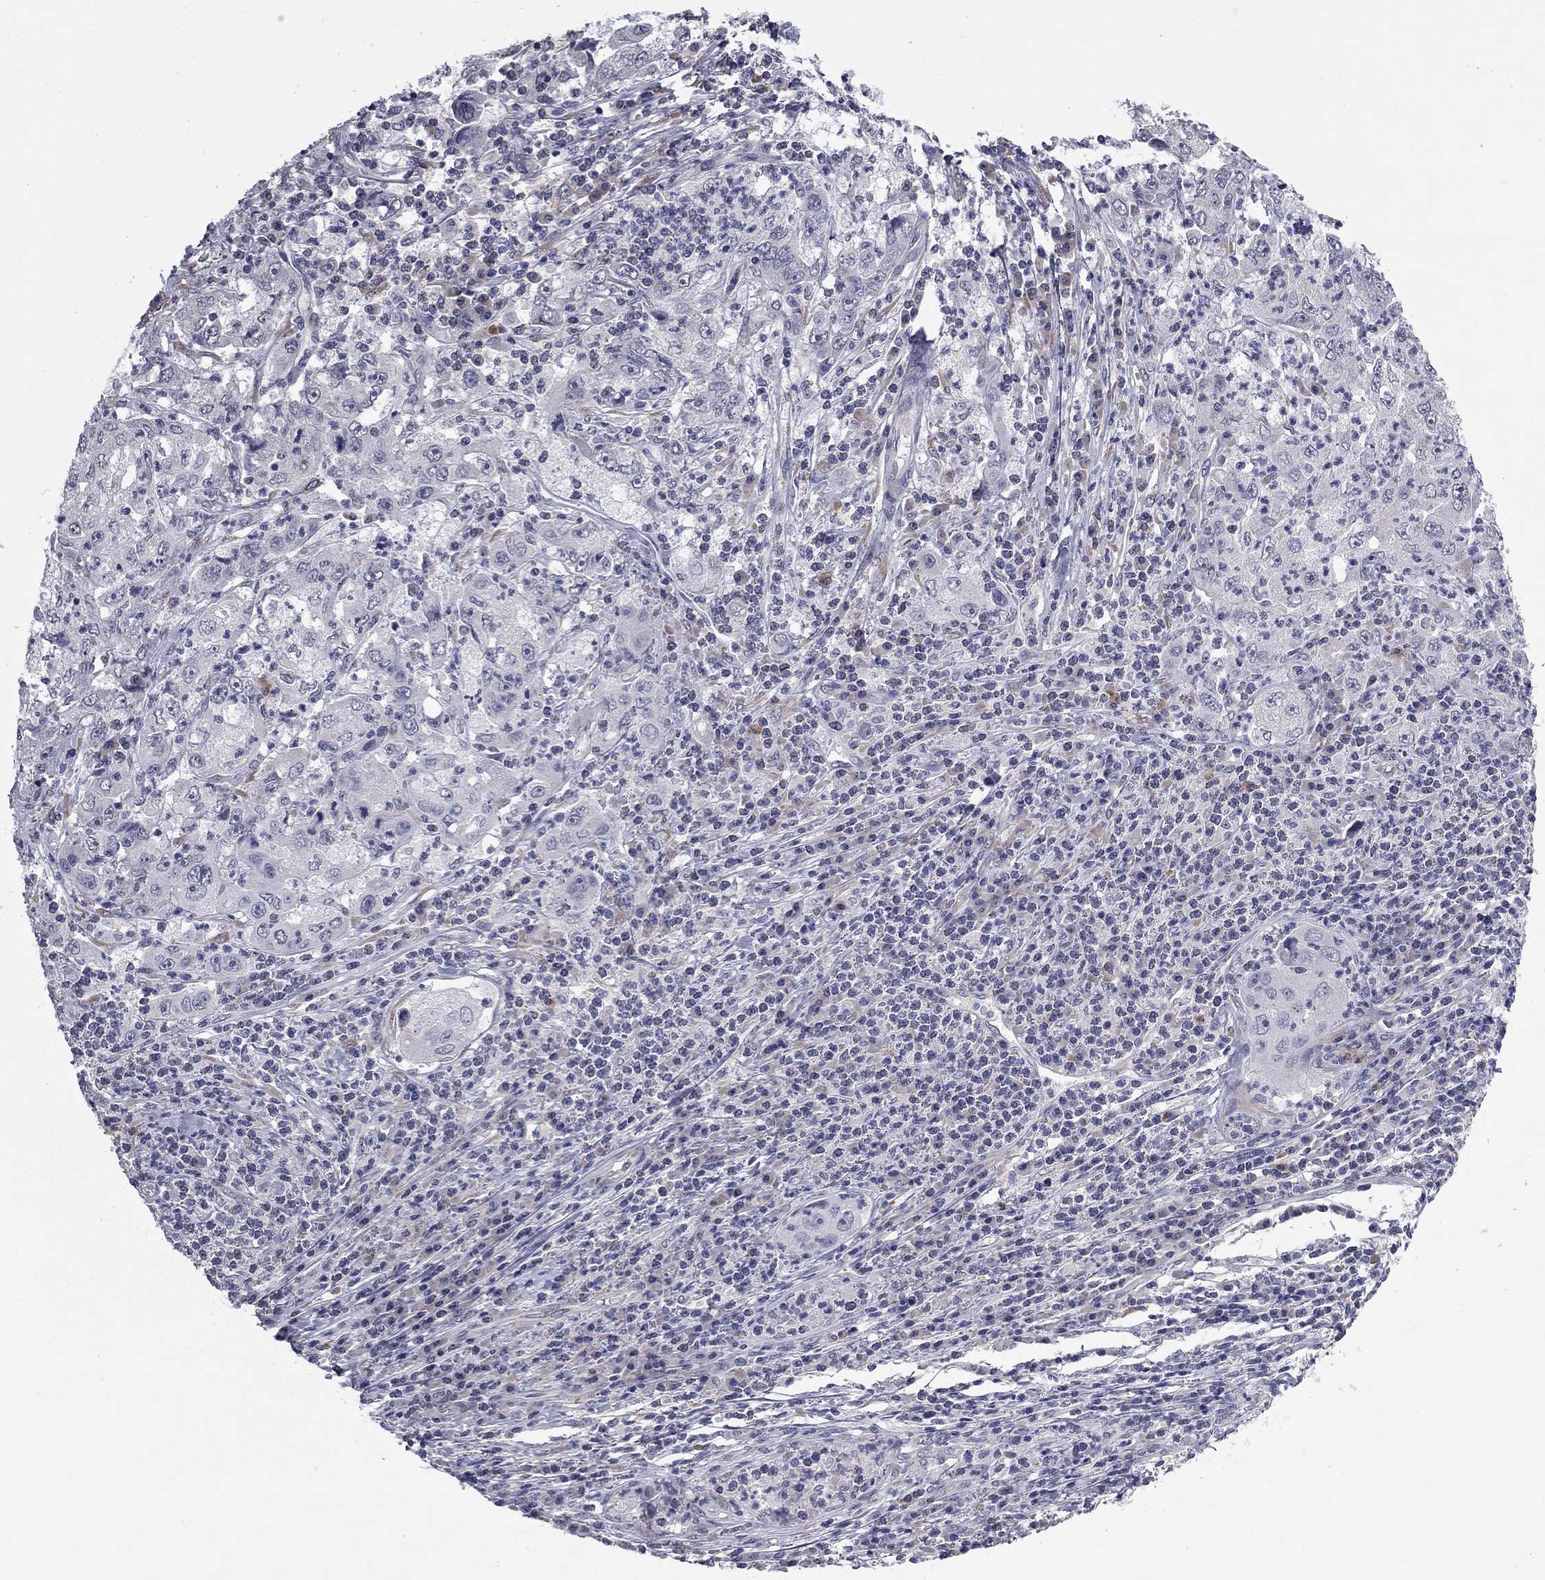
{"staining": {"intensity": "negative", "quantity": "none", "location": "none"}, "tissue": "cervical cancer", "cell_type": "Tumor cells", "image_type": "cancer", "snomed": [{"axis": "morphology", "description": "Squamous cell carcinoma, NOS"}, {"axis": "topography", "description": "Cervix"}], "caption": "Immunohistochemistry of cervical cancer (squamous cell carcinoma) shows no positivity in tumor cells.", "gene": "PRRT2", "patient": {"sex": "female", "age": 36}}